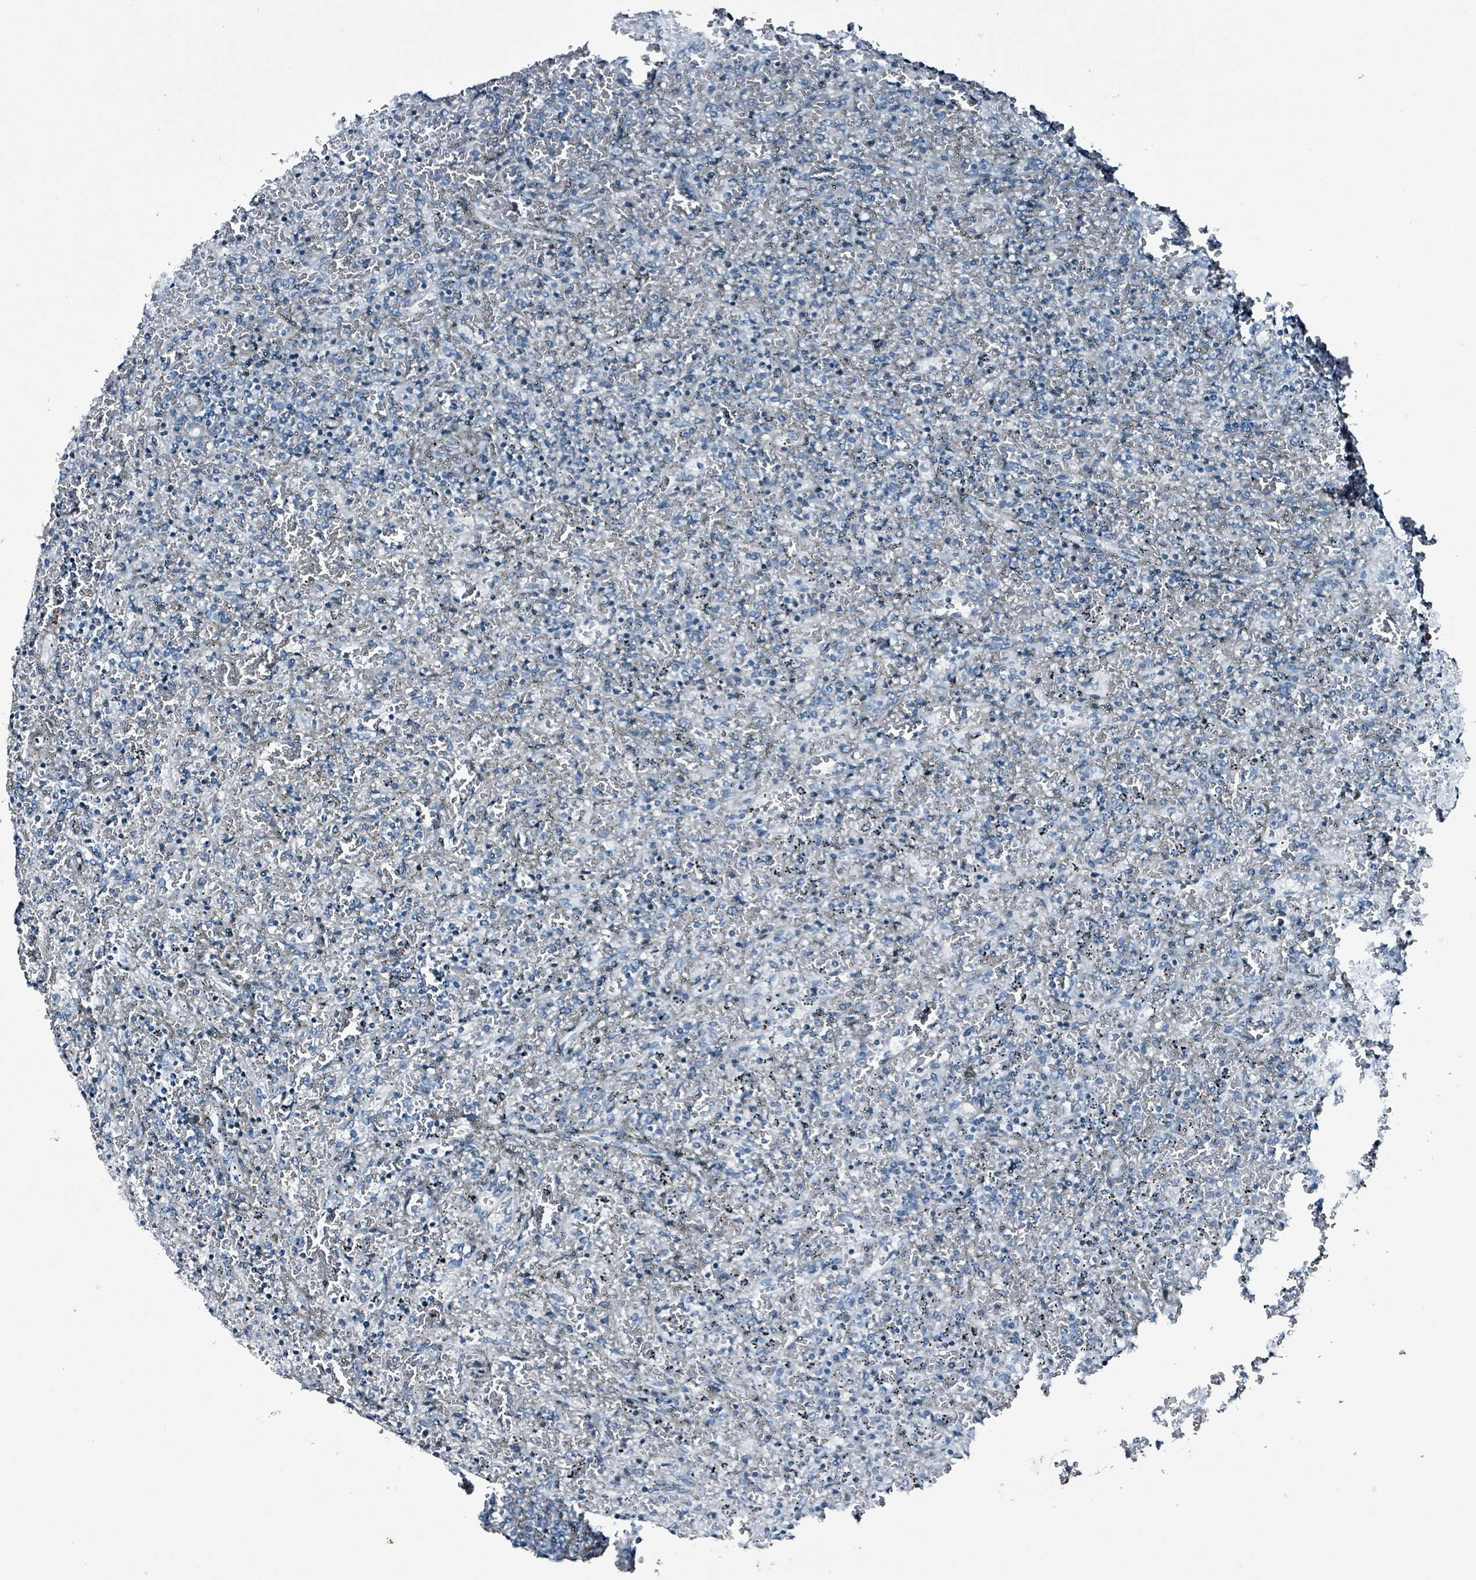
{"staining": {"intensity": "negative", "quantity": "none", "location": "none"}, "tissue": "lymphoma", "cell_type": "Tumor cells", "image_type": "cancer", "snomed": [{"axis": "morphology", "description": "Malignant lymphoma, non-Hodgkin's type, Low grade"}, {"axis": "topography", "description": "Spleen"}], "caption": "Immunohistochemistry of malignant lymphoma, non-Hodgkin's type (low-grade) displays no positivity in tumor cells.", "gene": "CA9", "patient": {"sex": "female", "age": 64}}